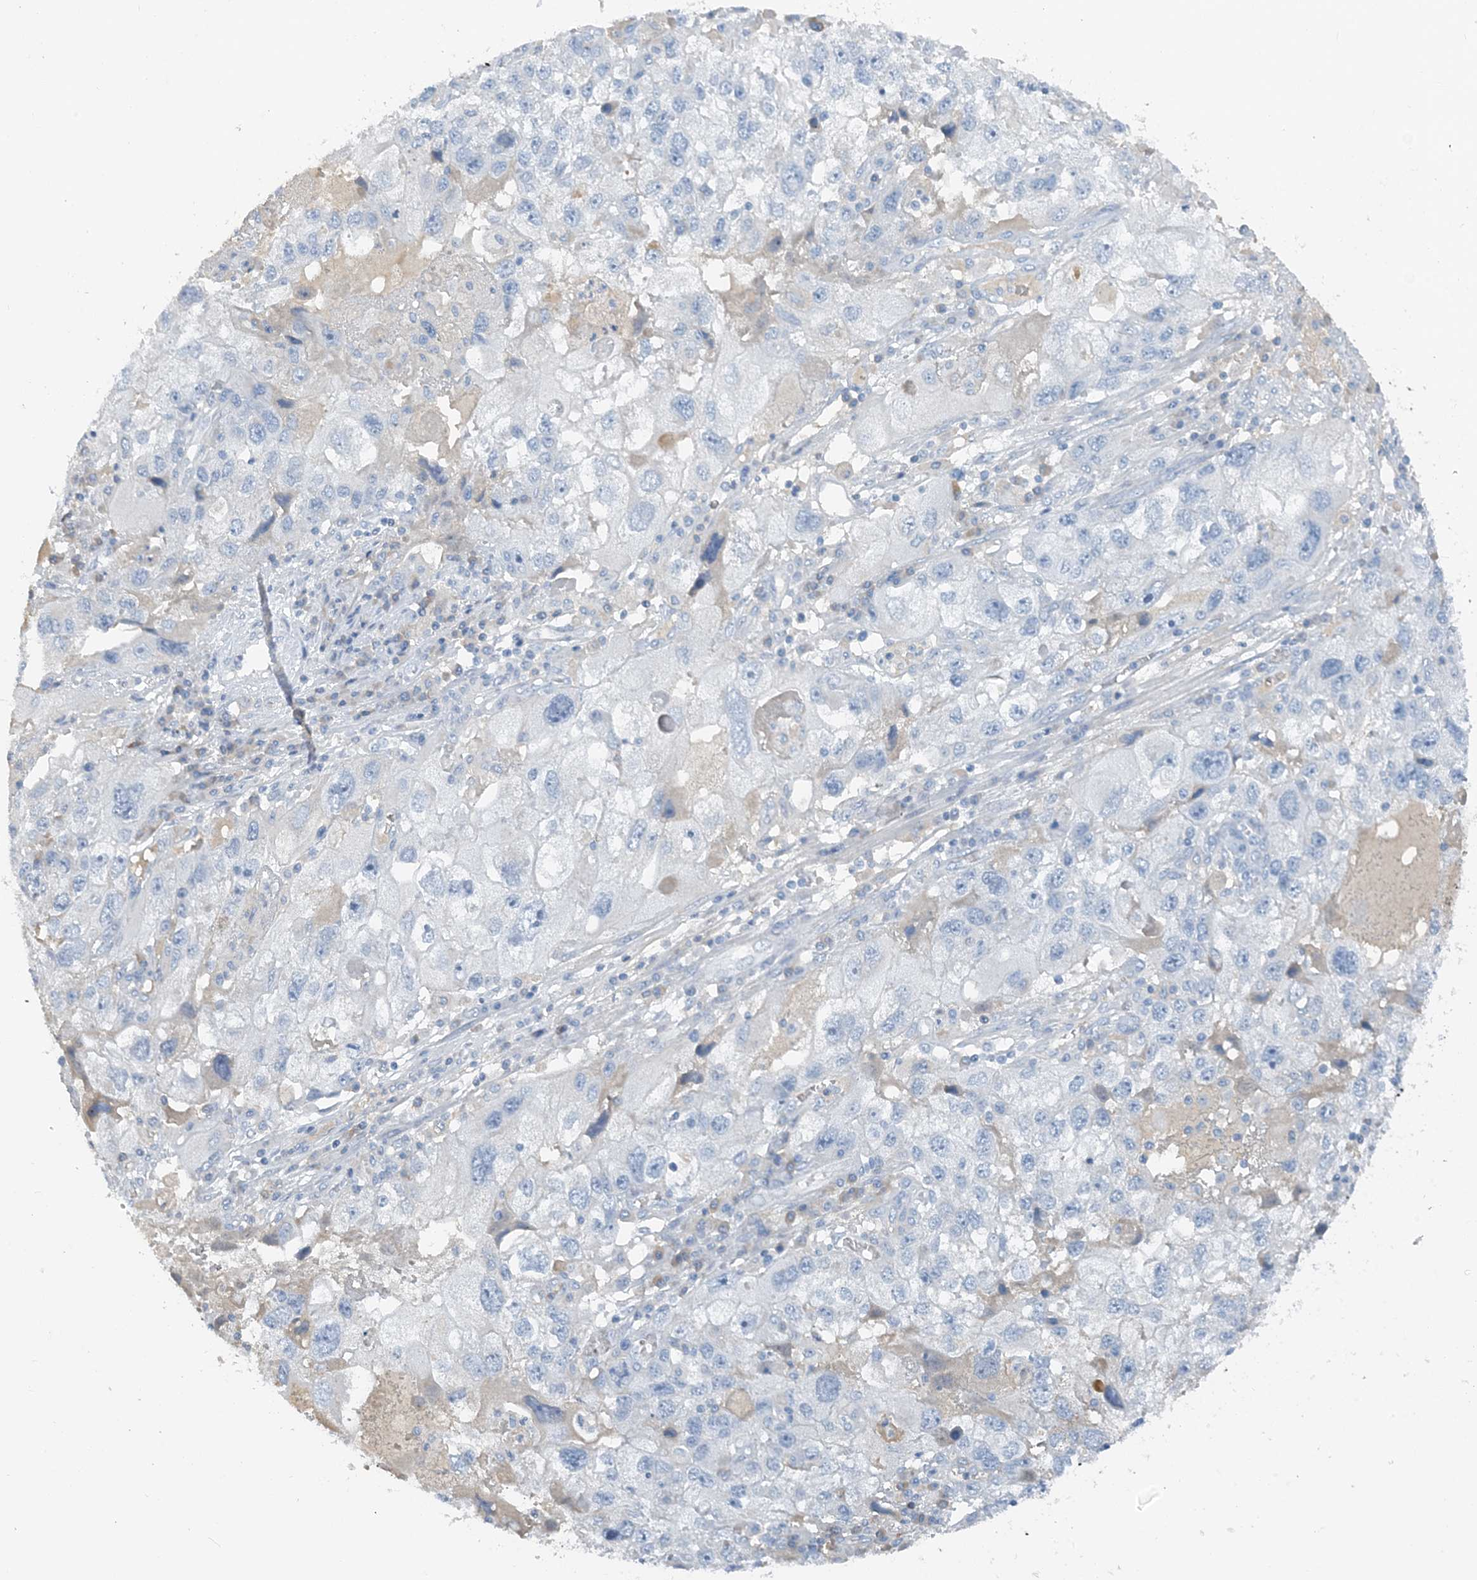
{"staining": {"intensity": "negative", "quantity": "none", "location": "none"}, "tissue": "endometrial cancer", "cell_type": "Tumor cells", "image_type": "cancer", "snomed": [{"axis": "morphology", "description": "Adenocarcinoma, NOS"}, {"axis": "topography", "description": "Endometrium"}], "caption": "Immunohistochemistry (IHC) of human endometrial cancer (adenocarcinoma) shows no positivity in tumor cells. Brightfield microscopy of immunohistochemistry stained with DAB (brown) and hematoxylin (blue), captured at high magnification.", "gene": "CTRL", "patient": {"sex": "female", "age": 49}}